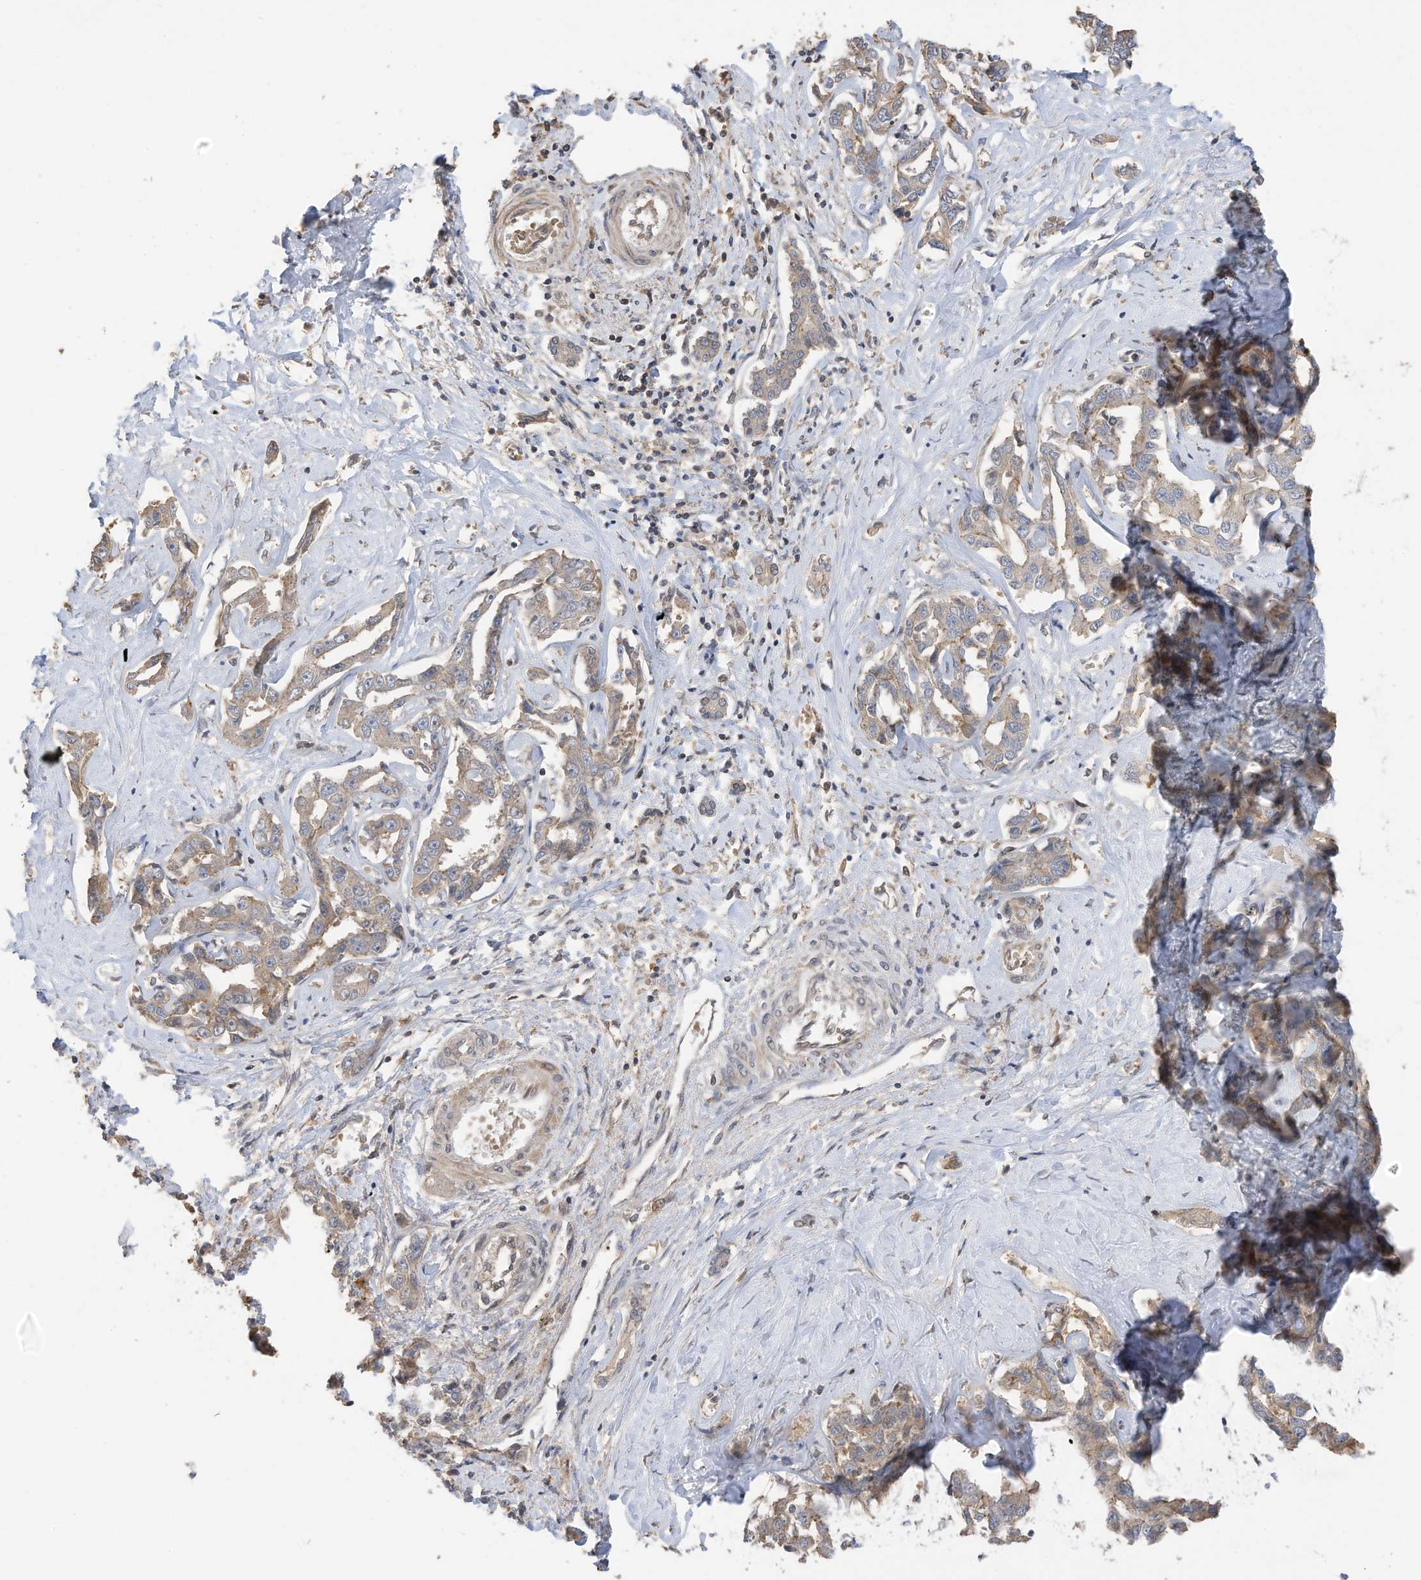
{"staining": {"intensity": "weak", "quantity": "<25%", "location": "cytoplasmic/membranous"}, "tissue": "liver cancer", "cell_type": "Tumor cells", "image_type": "cancer", "snomed": [{"axis": "morphology", "description": "Cholangiocarcinoma"}, {"axis": "topography", "description": "Liver"}], "caption": "Photomicrograph shows no protein positivity in tumor cells of liver cancer (cholangiocarcinoma) tissue. Brightfield microscopy of immunohistochemistry stained with DAB (brown) and hematoxylin (blue), captured at high magnification.", "gene": "REC8", "patient": {"sex": "male", "age": 59}}